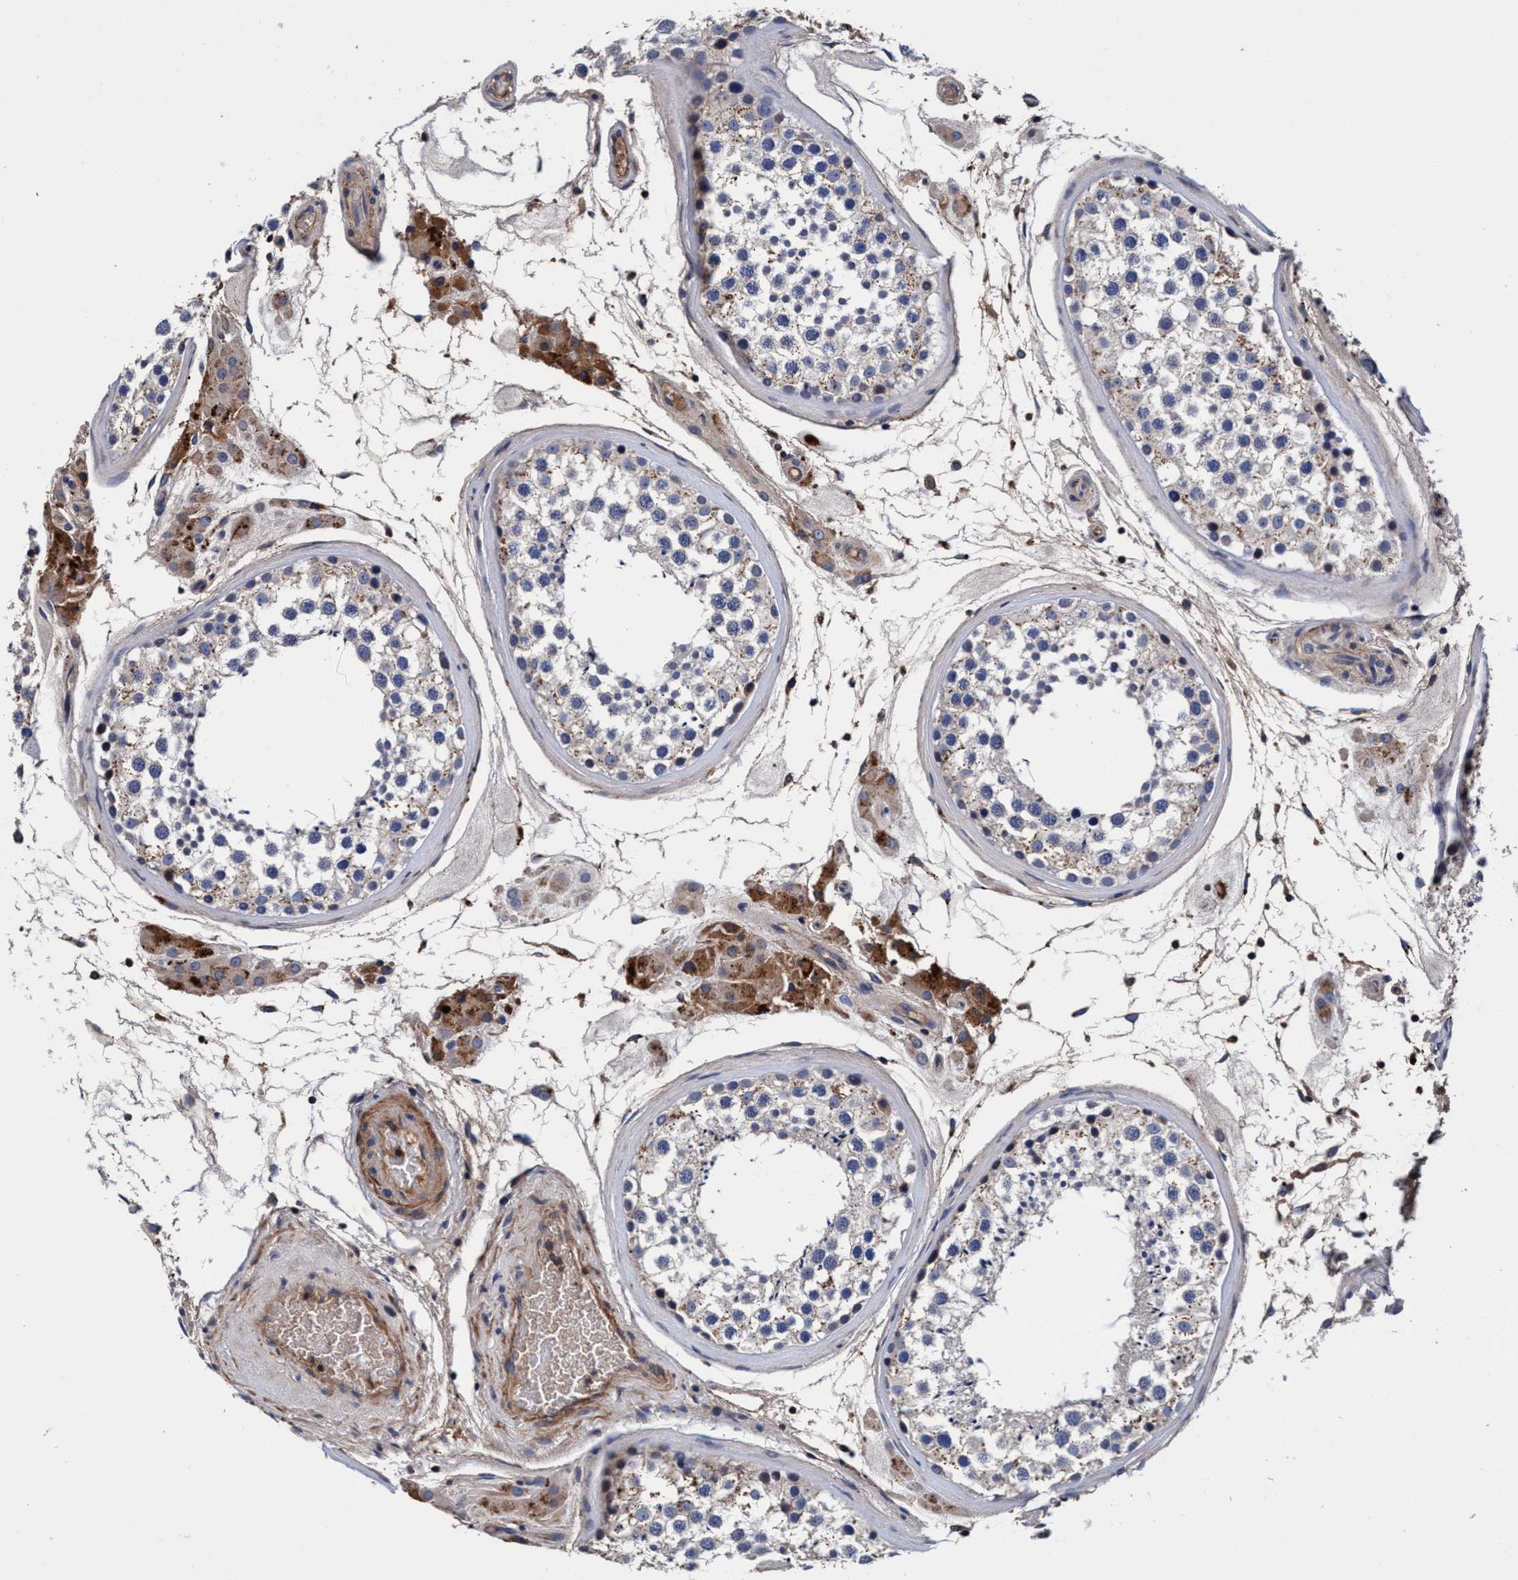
{"staining": {"intensity": "weak", "quantity": "25%-75%", "location": "cytoplasmic/membranous"}, "tissue": "testis", "cell_type": "Cells in seminiferous ducts", "image_type": "normal", "snomed": [{"axis": "morphology", "description": "Normal tissue, NOS"}, {"axis": "topography", "description": "Testis"}], "caption": "This photomicrograph demonstrates IHC staining of normal testis, with low weak cytoplasmic/membranous positivity in about 25%-75% of cells in seminiferous ducts.", "gene": "RNF208", "patient": {"sex": "male", "age": 46}}